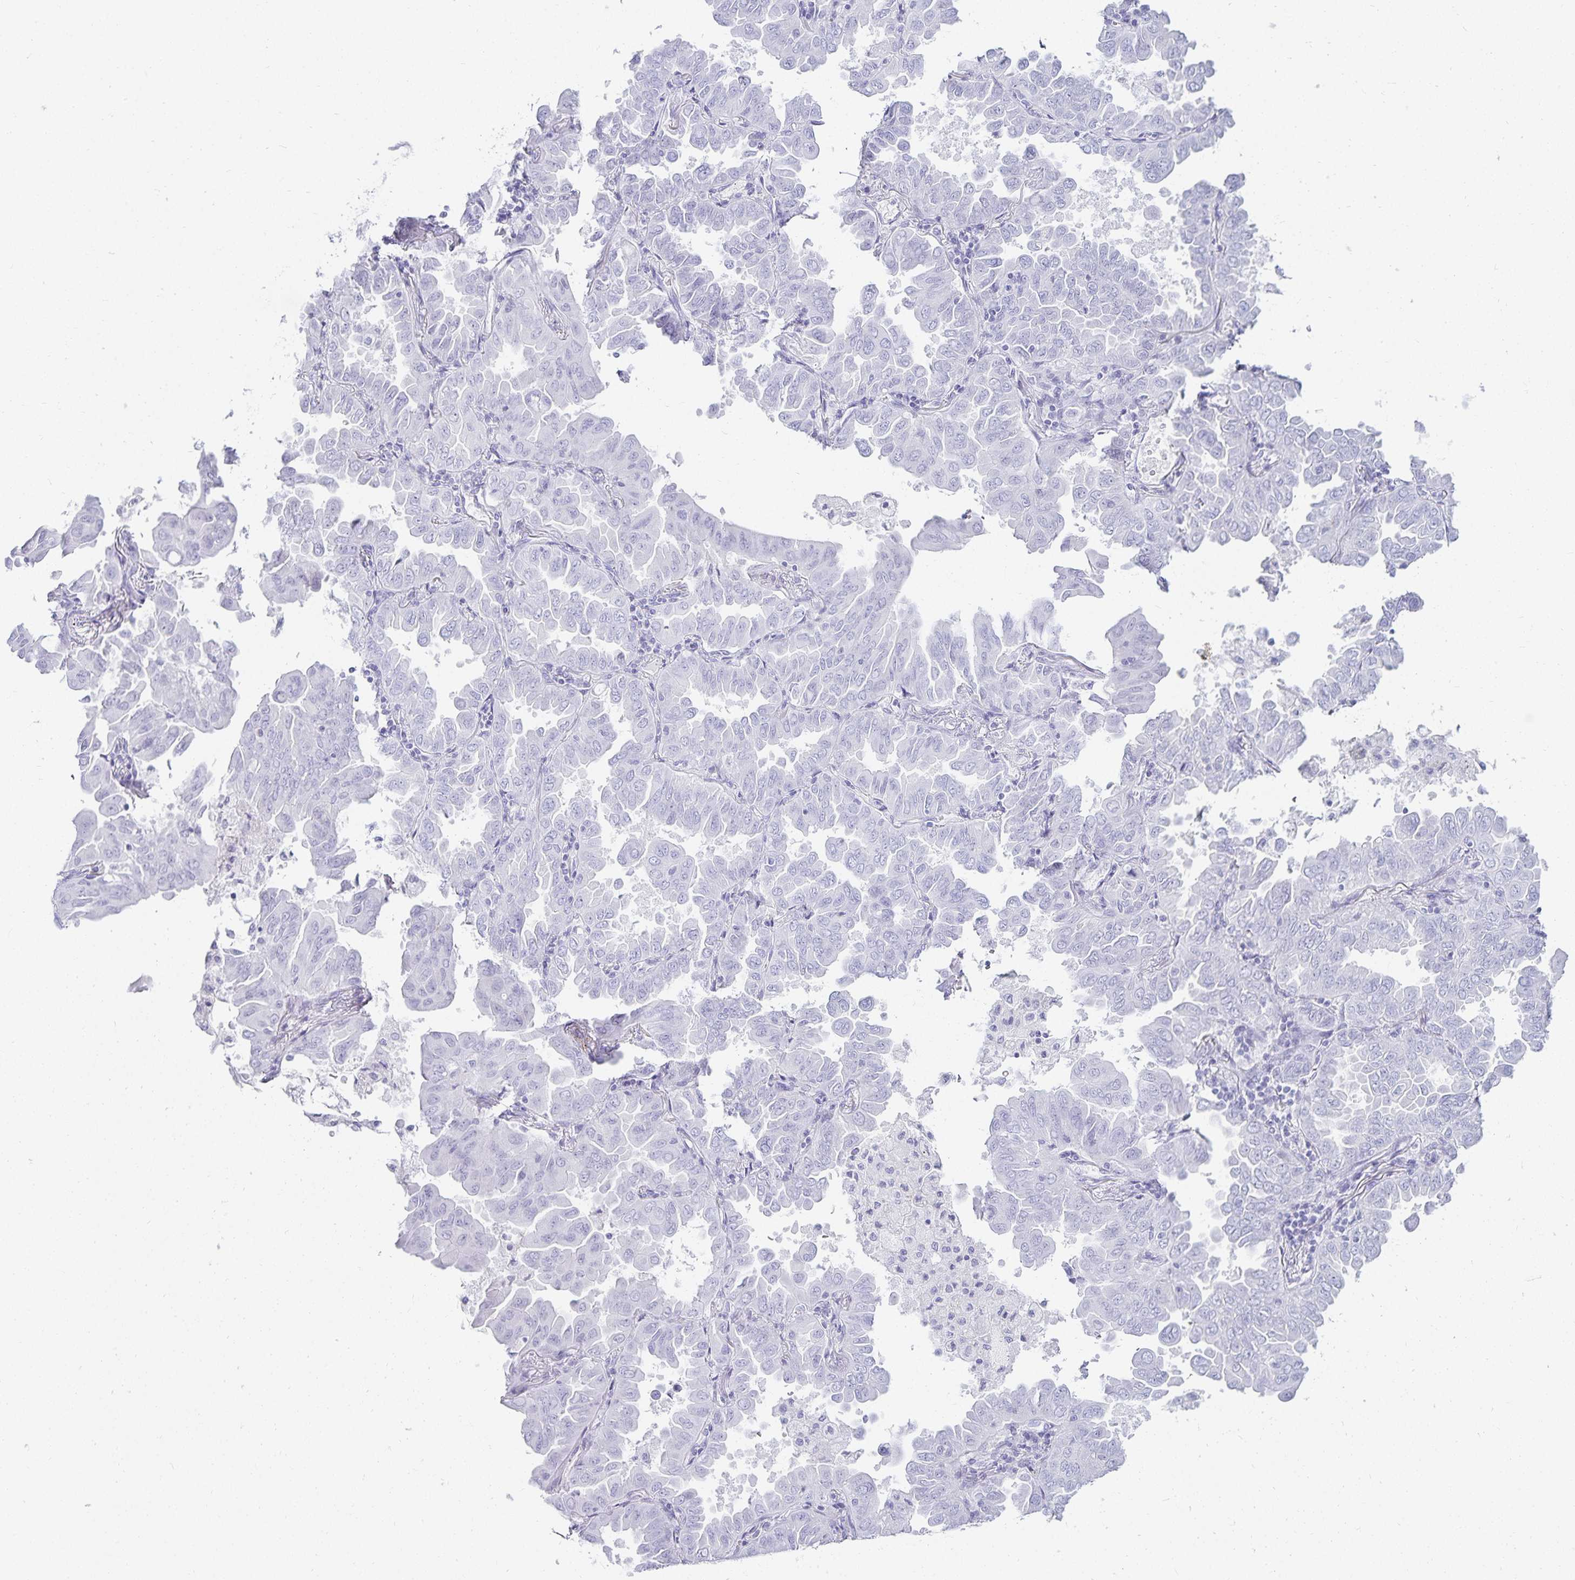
{"staining": {"intensity": "negative", "quantity": "none", "location": "none"}, "tissue": "lung cancer", "cell_type": "Tumor cells", "image_type": "cancer", "snomed": [{"axis": "morphology", "description": "Adenocarcinoma, NOS"}, {"axis": "topography", "description": "Lung"}], "caption": "IHC of lung adenocarcinoma demonstrates no positivity in tumor cells.", "gene": "GP2", "patient": {"sex": "male", "age": 64}}